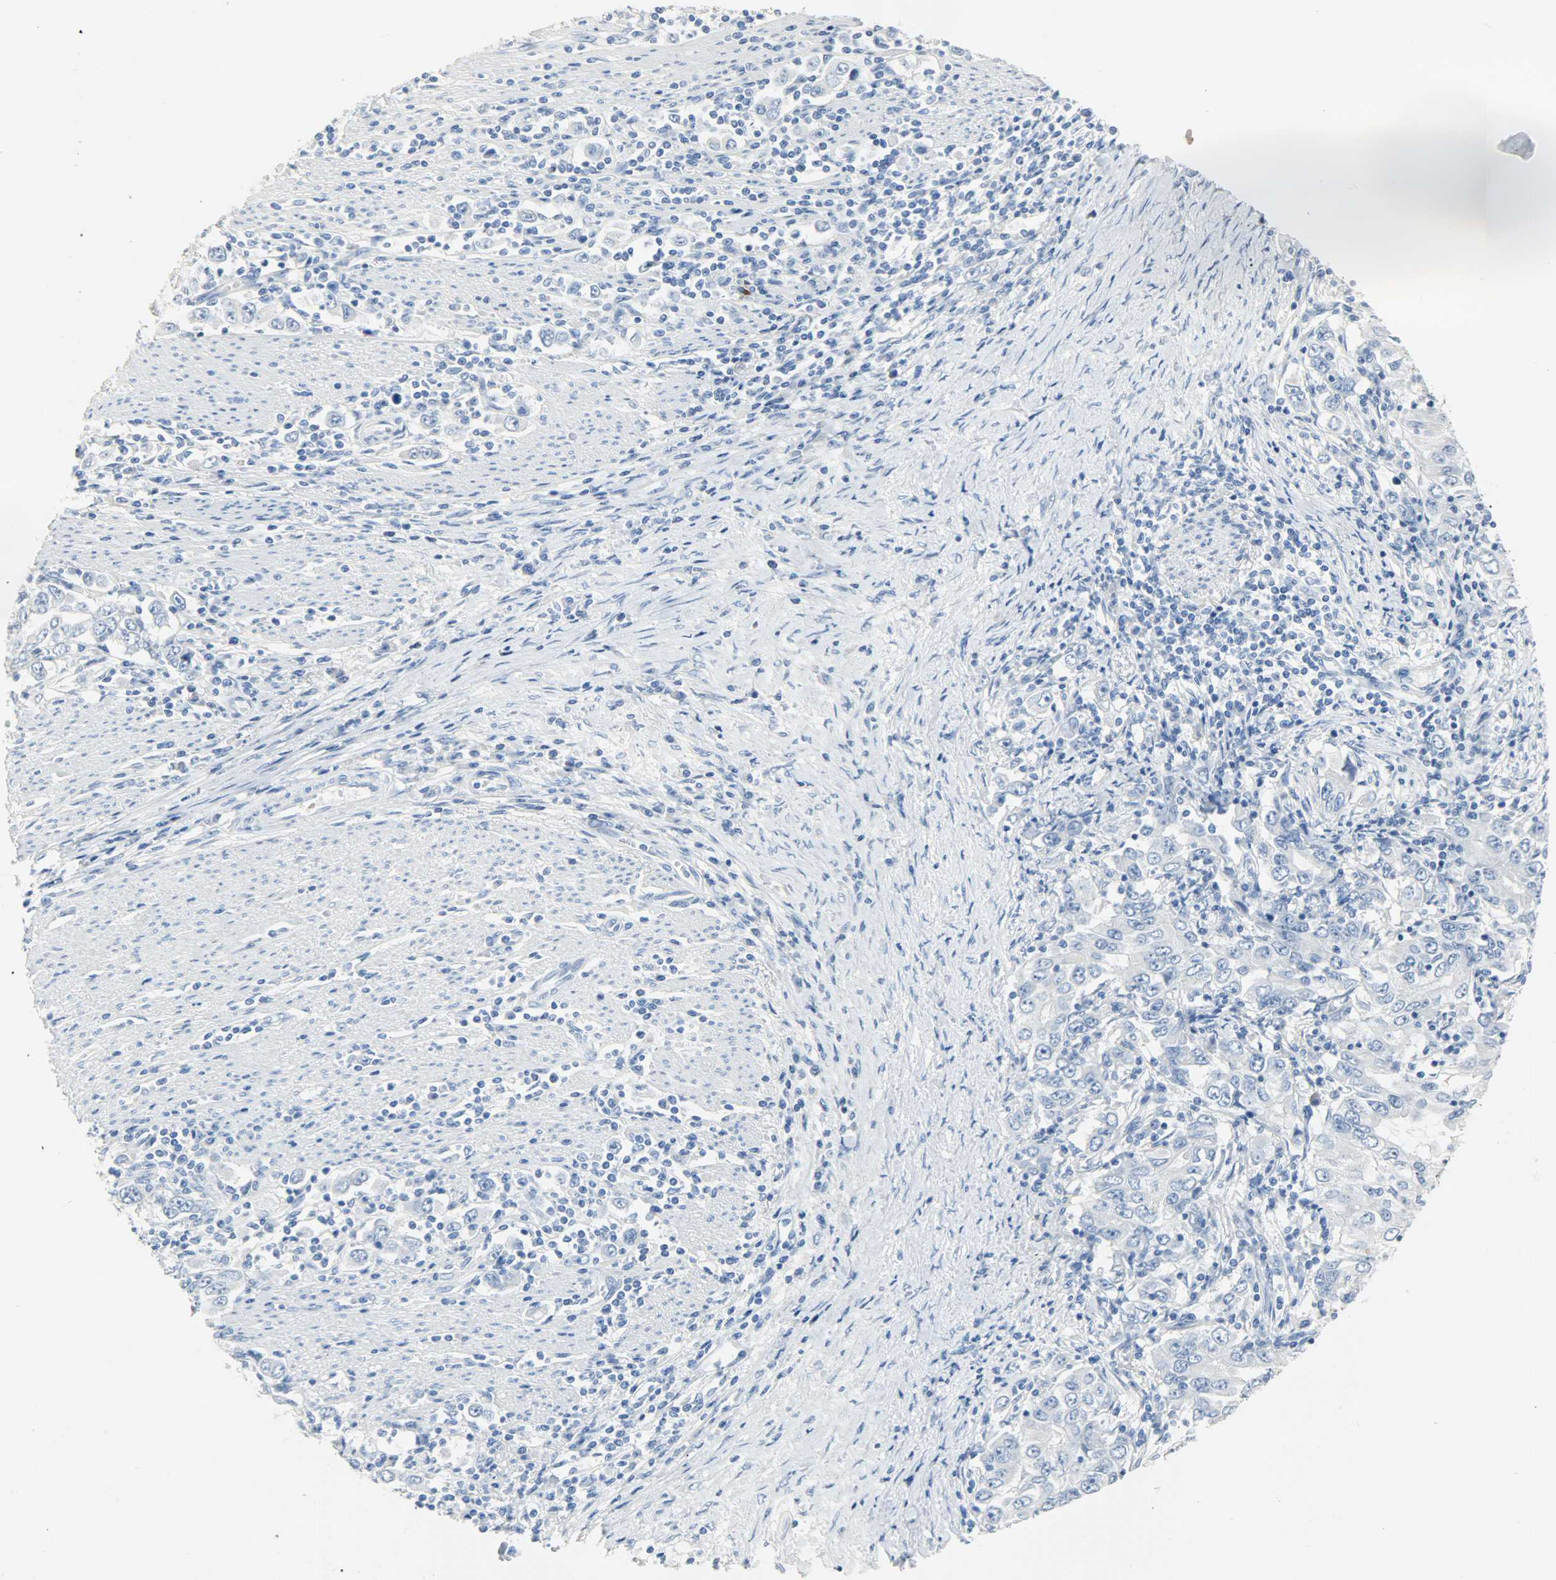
{"staining": {"intensity": "negative", "quantity": "none", "location": "none"}, "tissue": "stomach cancer", "cell_type": "Tumor cells", "image_type": "cancer", "snomed": [{"axis": "morphology", "description": "Adenocarcinoma, NOS"}, {"axis": "topography", "description": "Stomach, lower"}], "caption": "Protein analysis of stomach cancer (adenocarcinoma) reveals no significant positivity in tumor cells. The staining was performed using DAB to visualize the protein expression in brown, while the nuclei were stained in blue with hematoxylin (Magnification: 20x).", "gene": "CA3", "patient": {"sex": "female", "age": 72}}